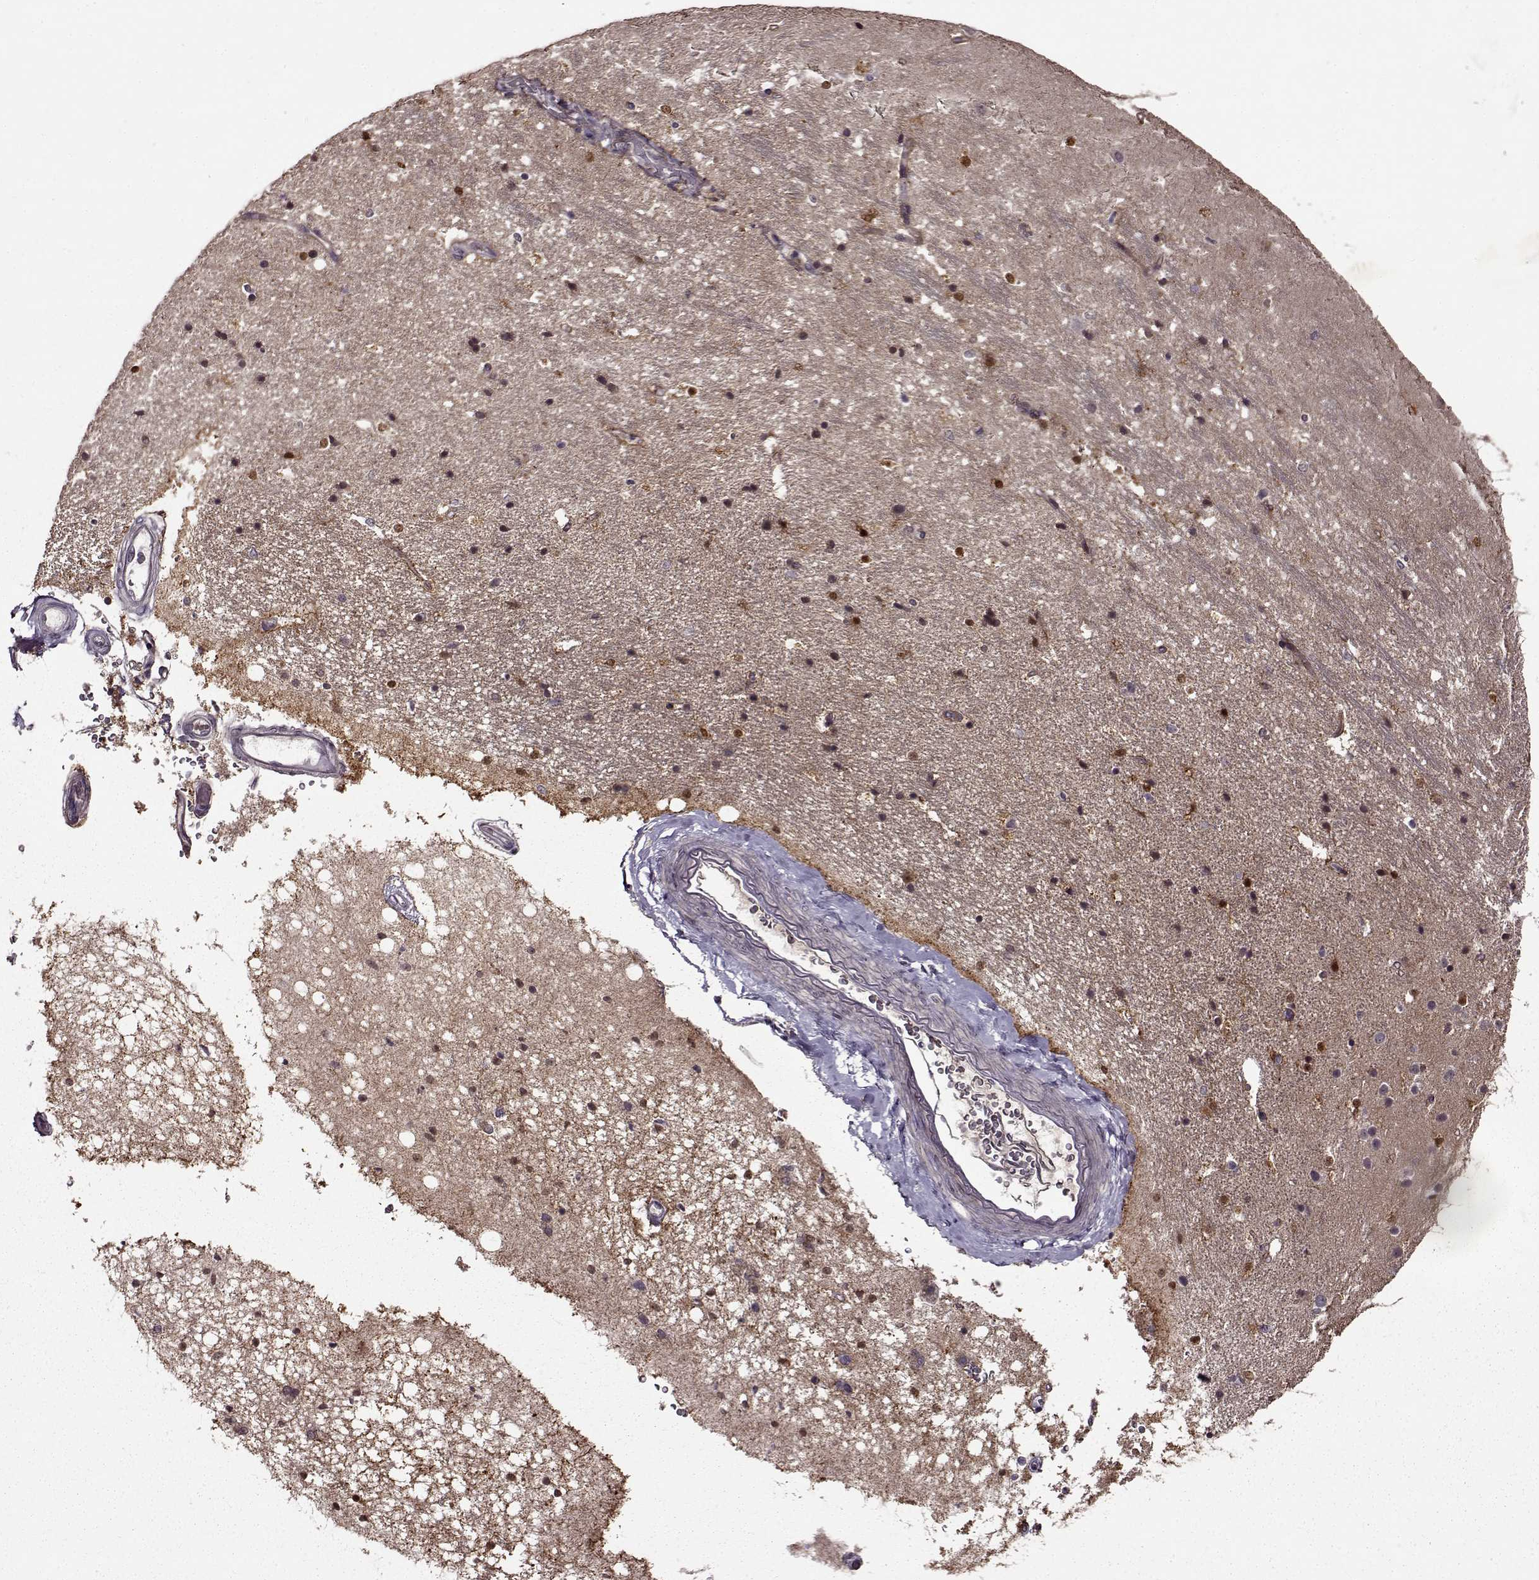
{"staining": {"intensity": "strong", "quantity": "<25%", "location": "cytoplasmic/membranous"}, "tissue": "hippocampus", "cell_type": "Glial cells", "image_type": "normal", "snomed": [{"axis": "morphology", "description": "Normal tissue, NOS"}, {"axis": "topography", "description": "Hippocampus"}], "caption": "This histopathology image displays immunohistochemistry staining of benign human hippocampus, with medium strong cytoplasmic/membranous expression in approximately <25% of glial cells.", "gene": "MAIP1", "patient": {"sex": "male", "age": 44}}